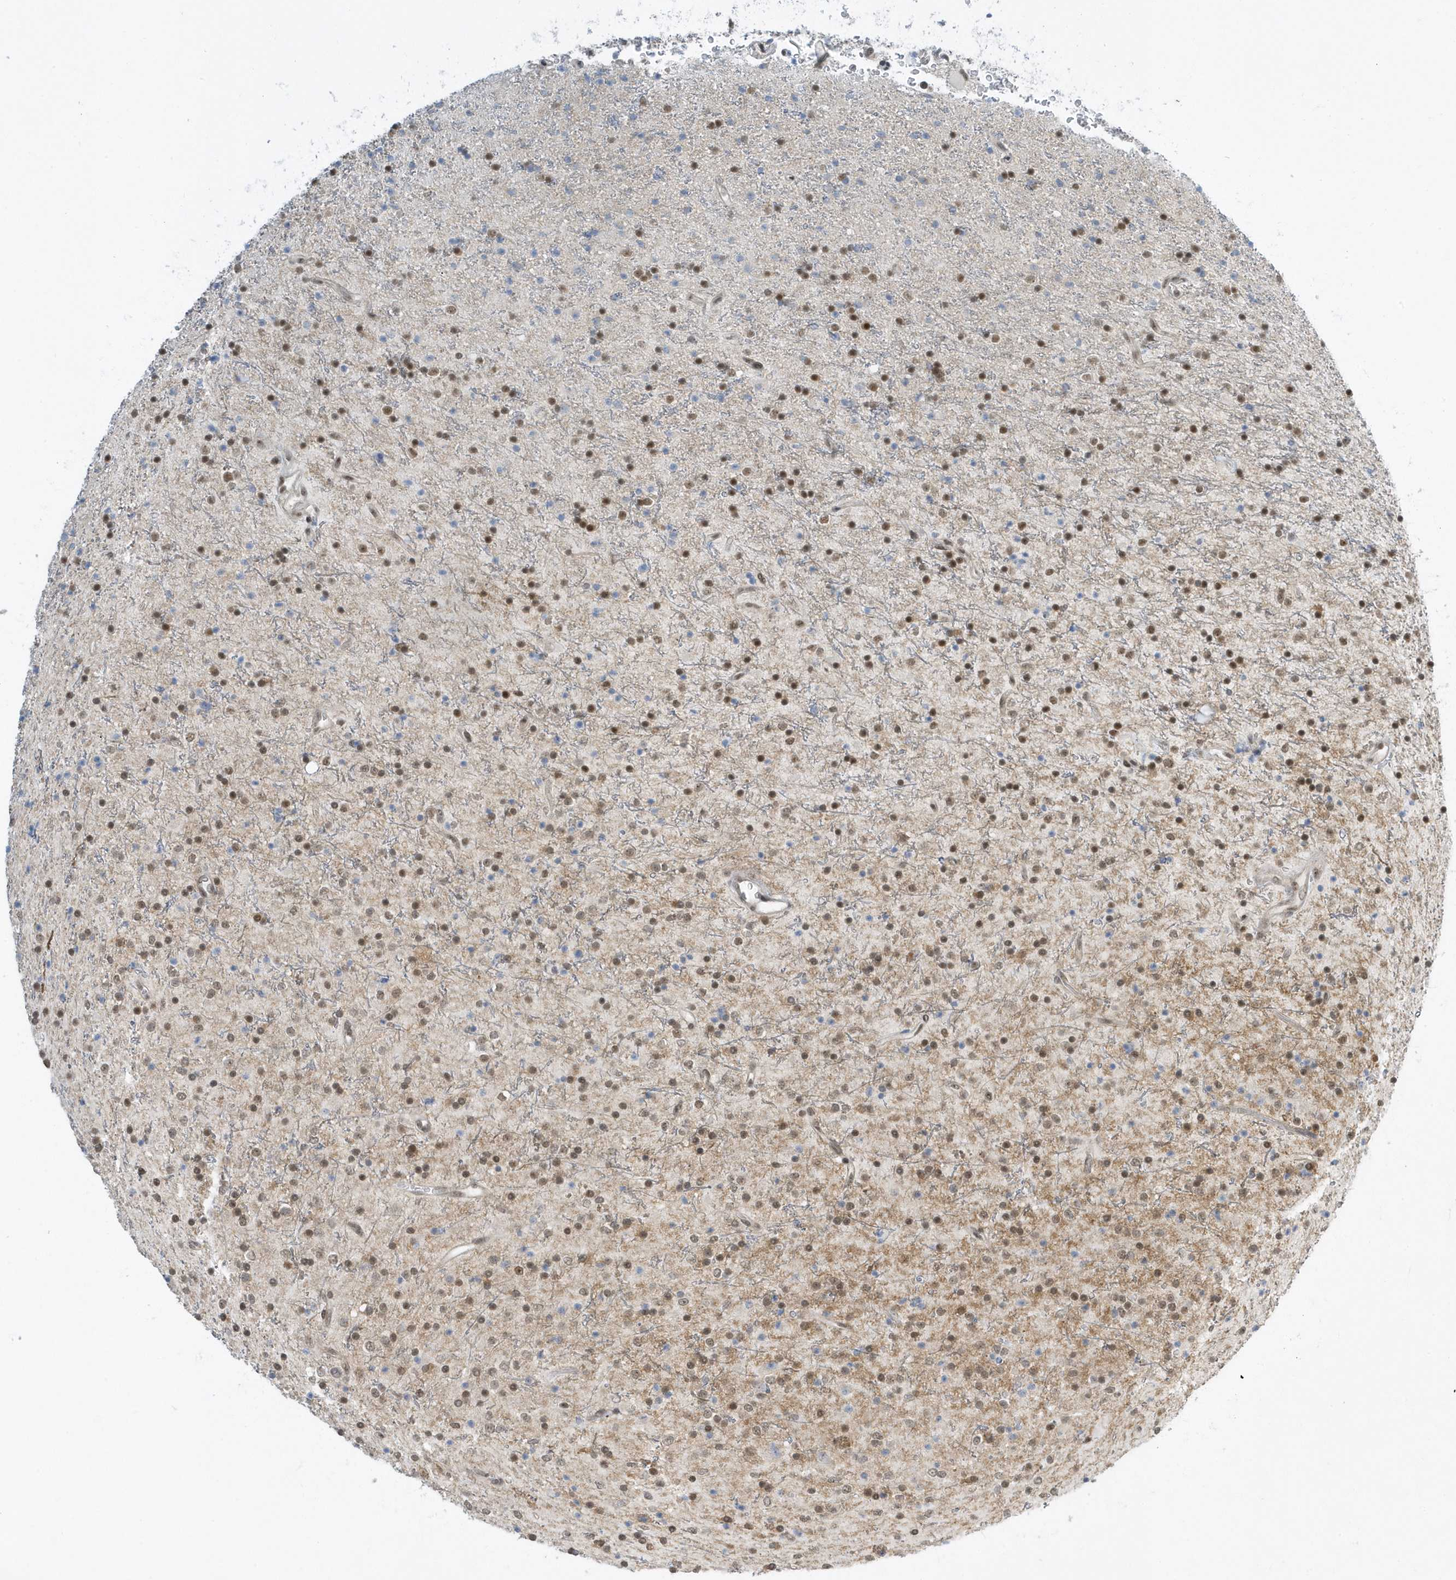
{"staining": {"intensity": "moderate", "quantity": "25%-75%", "location": "nuclear"}, "tissue": "glioma", "cell_type": "Tumor cells", "image_type": "cancer", "snomed": [{"axis": "morphology", "description": "Glioma, malignant, High grade"}, {"axis": "topography", "description": "Brain"}], "caption": "Immunohistochemical staining of glioma shows moderate nuclear protein expression in about 25%-75% of tumor cells.", "gene": "ZNF740", "patient": {"sex": "male", "age": 34}}